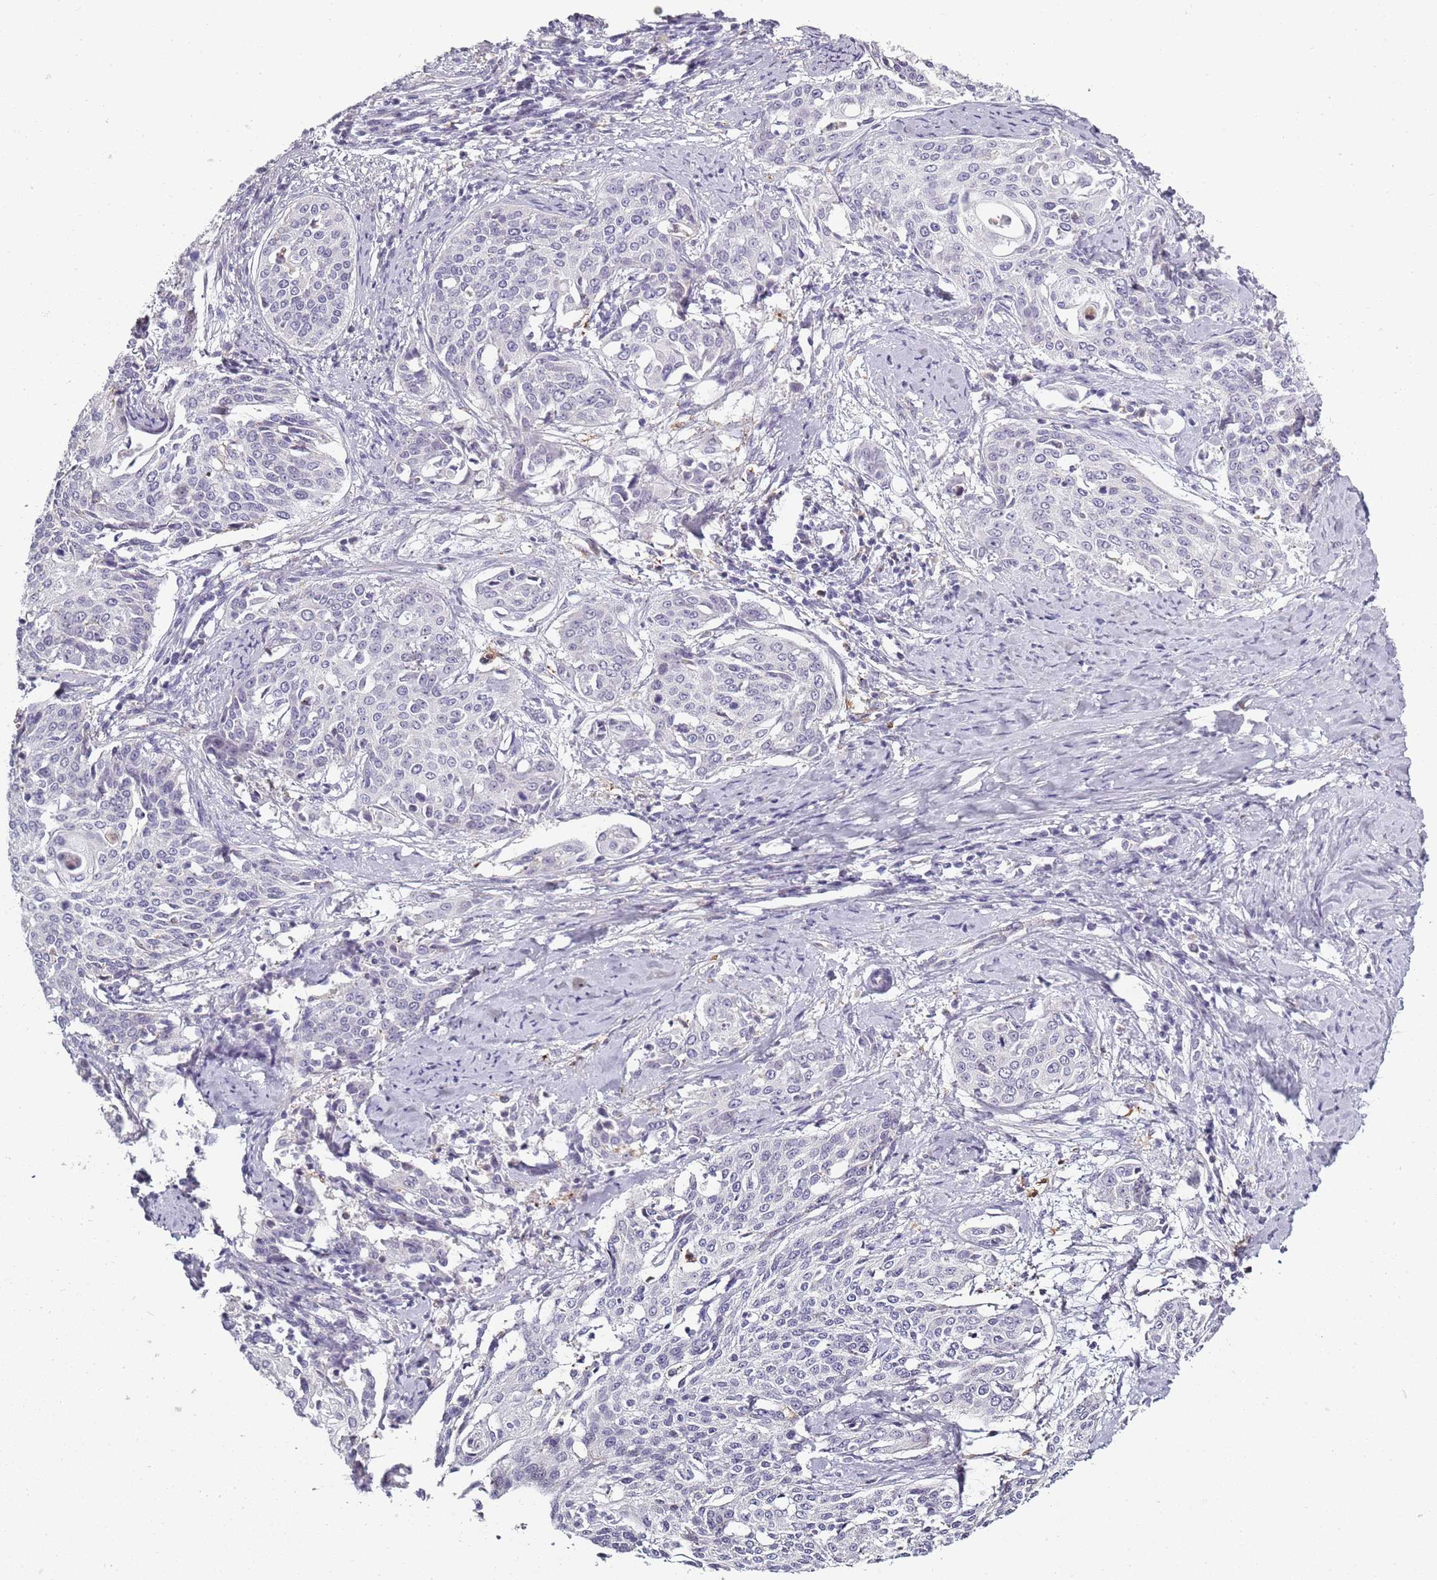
{"staining": {"intensity": "negative", "quantity": "none", "location": "none"}, "tissue": "cervical cancer", "cell_type": "Tumor cells", "image_type": "cancer", "snomed": [{"axis": "morphology", "description": "Squamous cell carcinoma, NOS"}, {"axis": "topography", "description": "Cervix"}], "caption": "Photomicrograph shows no protein positivity in tumor cells of cervical squamous cell carcinoma tissue.", "gene": "CC2D2B", "patient": {"sex": "female", "age": 44}}